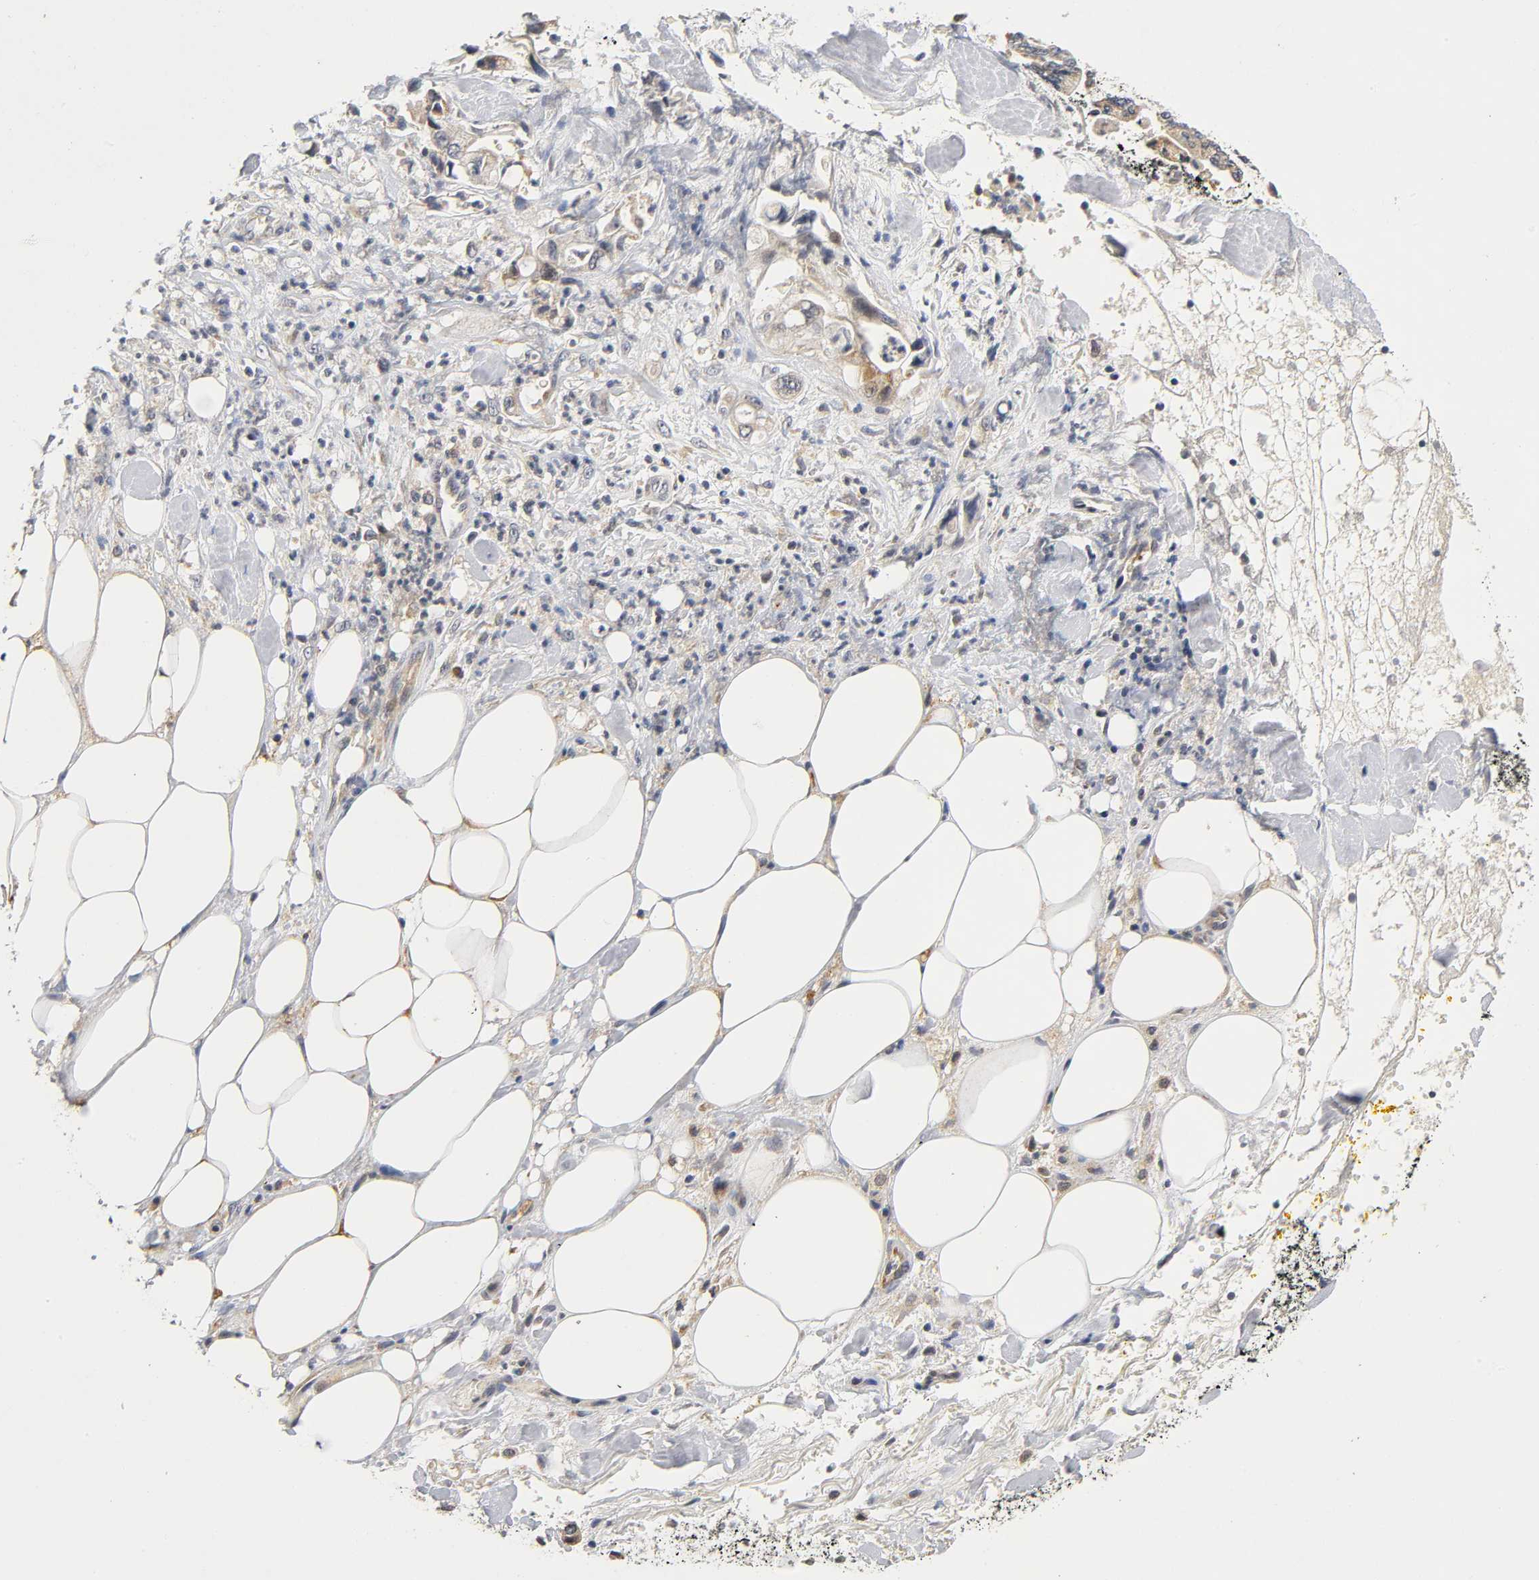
{"staining": {"intensity": "weak", "quantity": ">75%", "location": "cytoplasmic/membranous"}, "tissue": "pancreatic cancer", "cell_type": "Tumor cells", "image_type": "cancer", "snomed": [{"axis": "morphology", "description": "Adenocarcinoma, NOS"}, {"axis": "topography", "description": "Pancreas"}], "caption": "A brown stain highlights weak cytoplasmic/membranous positivity of a protein in human pancreatic cancer tumor cells.", "gene": "NRP1", "patient": {"sex": "male", "age": 70}}